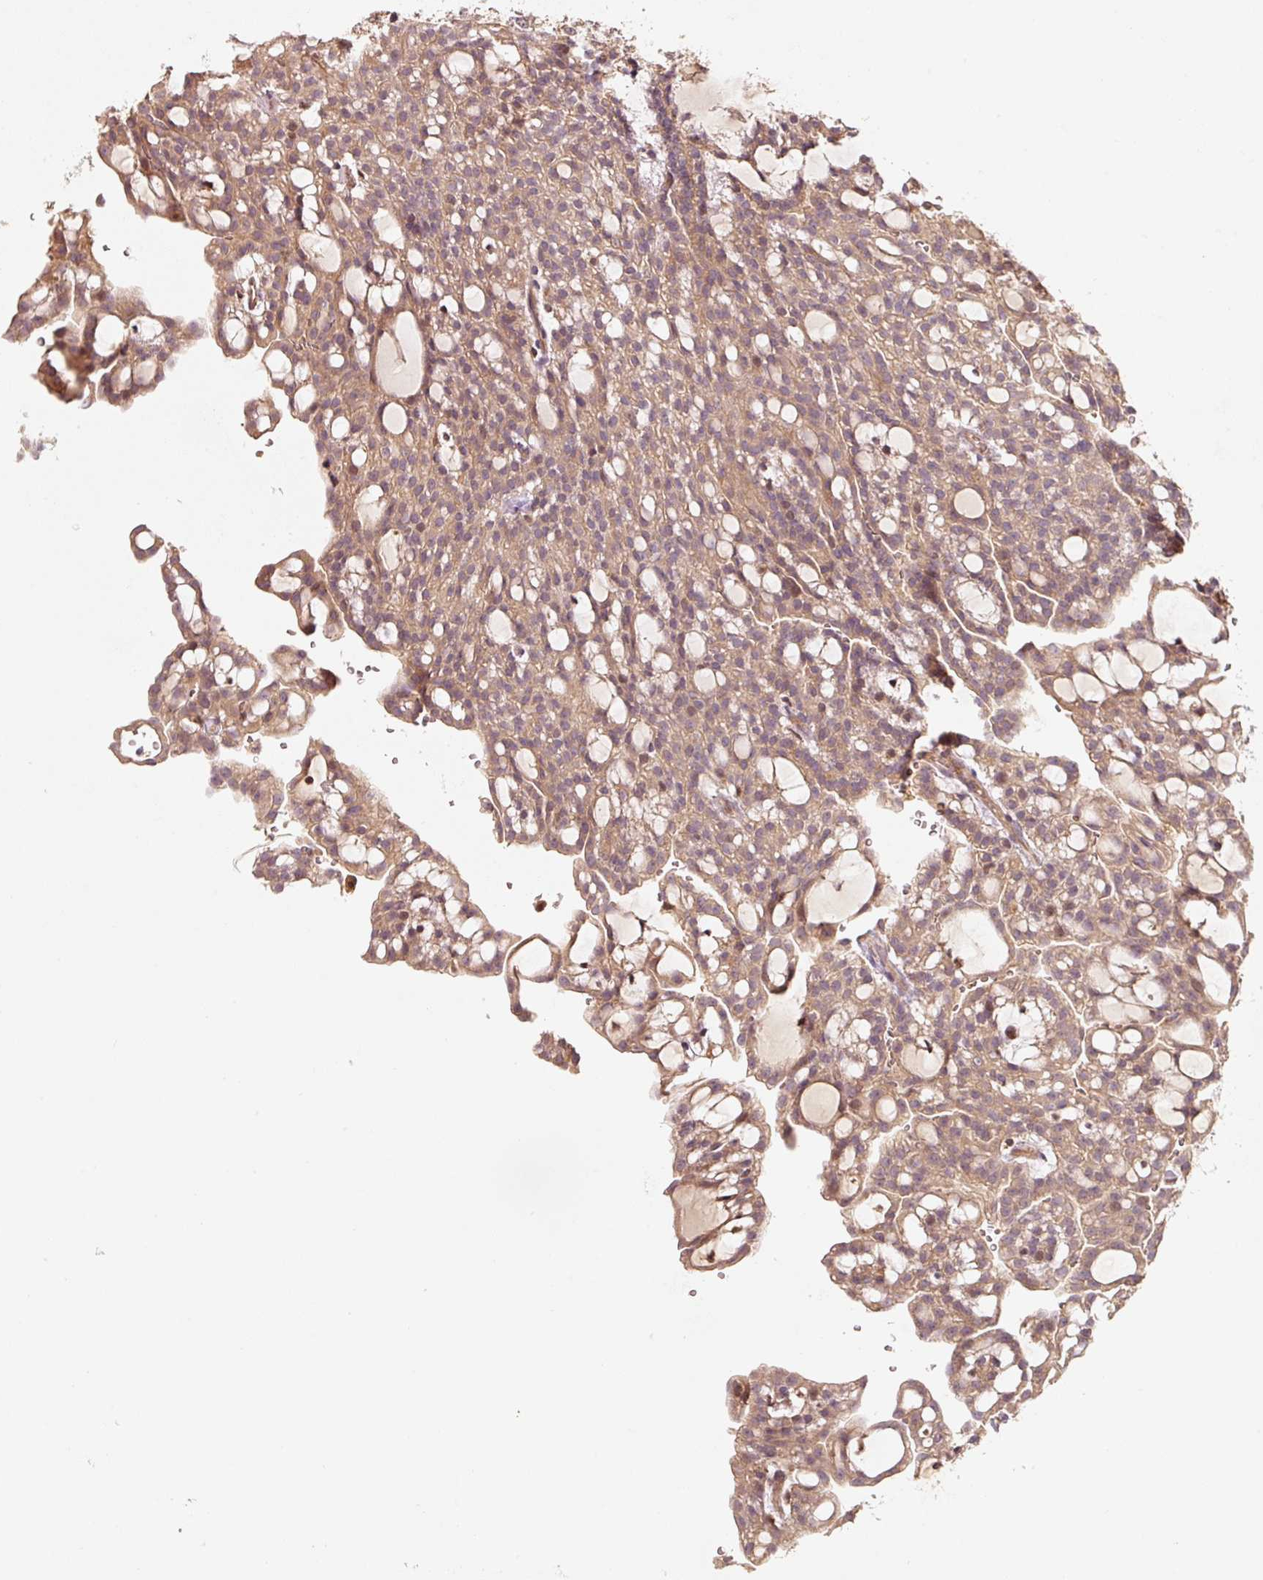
{"staining": {"intensity": "moderate", "quantity": ">75%", "location": "cytoplasmic/membranous"}, "tissue": "renal cancer", "cell_type": "Tumor cells", "image_type": "cancer", "snomed": [{"axis": "morphology", "description": "Adenocarcinoma, NOS"}, {"axis": "topography", "description": "Kidney"}], "caption": "Moderate cytoplasmic/membranous protein positivity is seen in approximately >75% of tumor cells in renal cancer. The staining was performed using DAB, with brown indicating positive protein expression. Nuclei are stained blue with hematoxylin.", "gene": "RRAS2", "patient": {"sex": "male", "age": 63}}